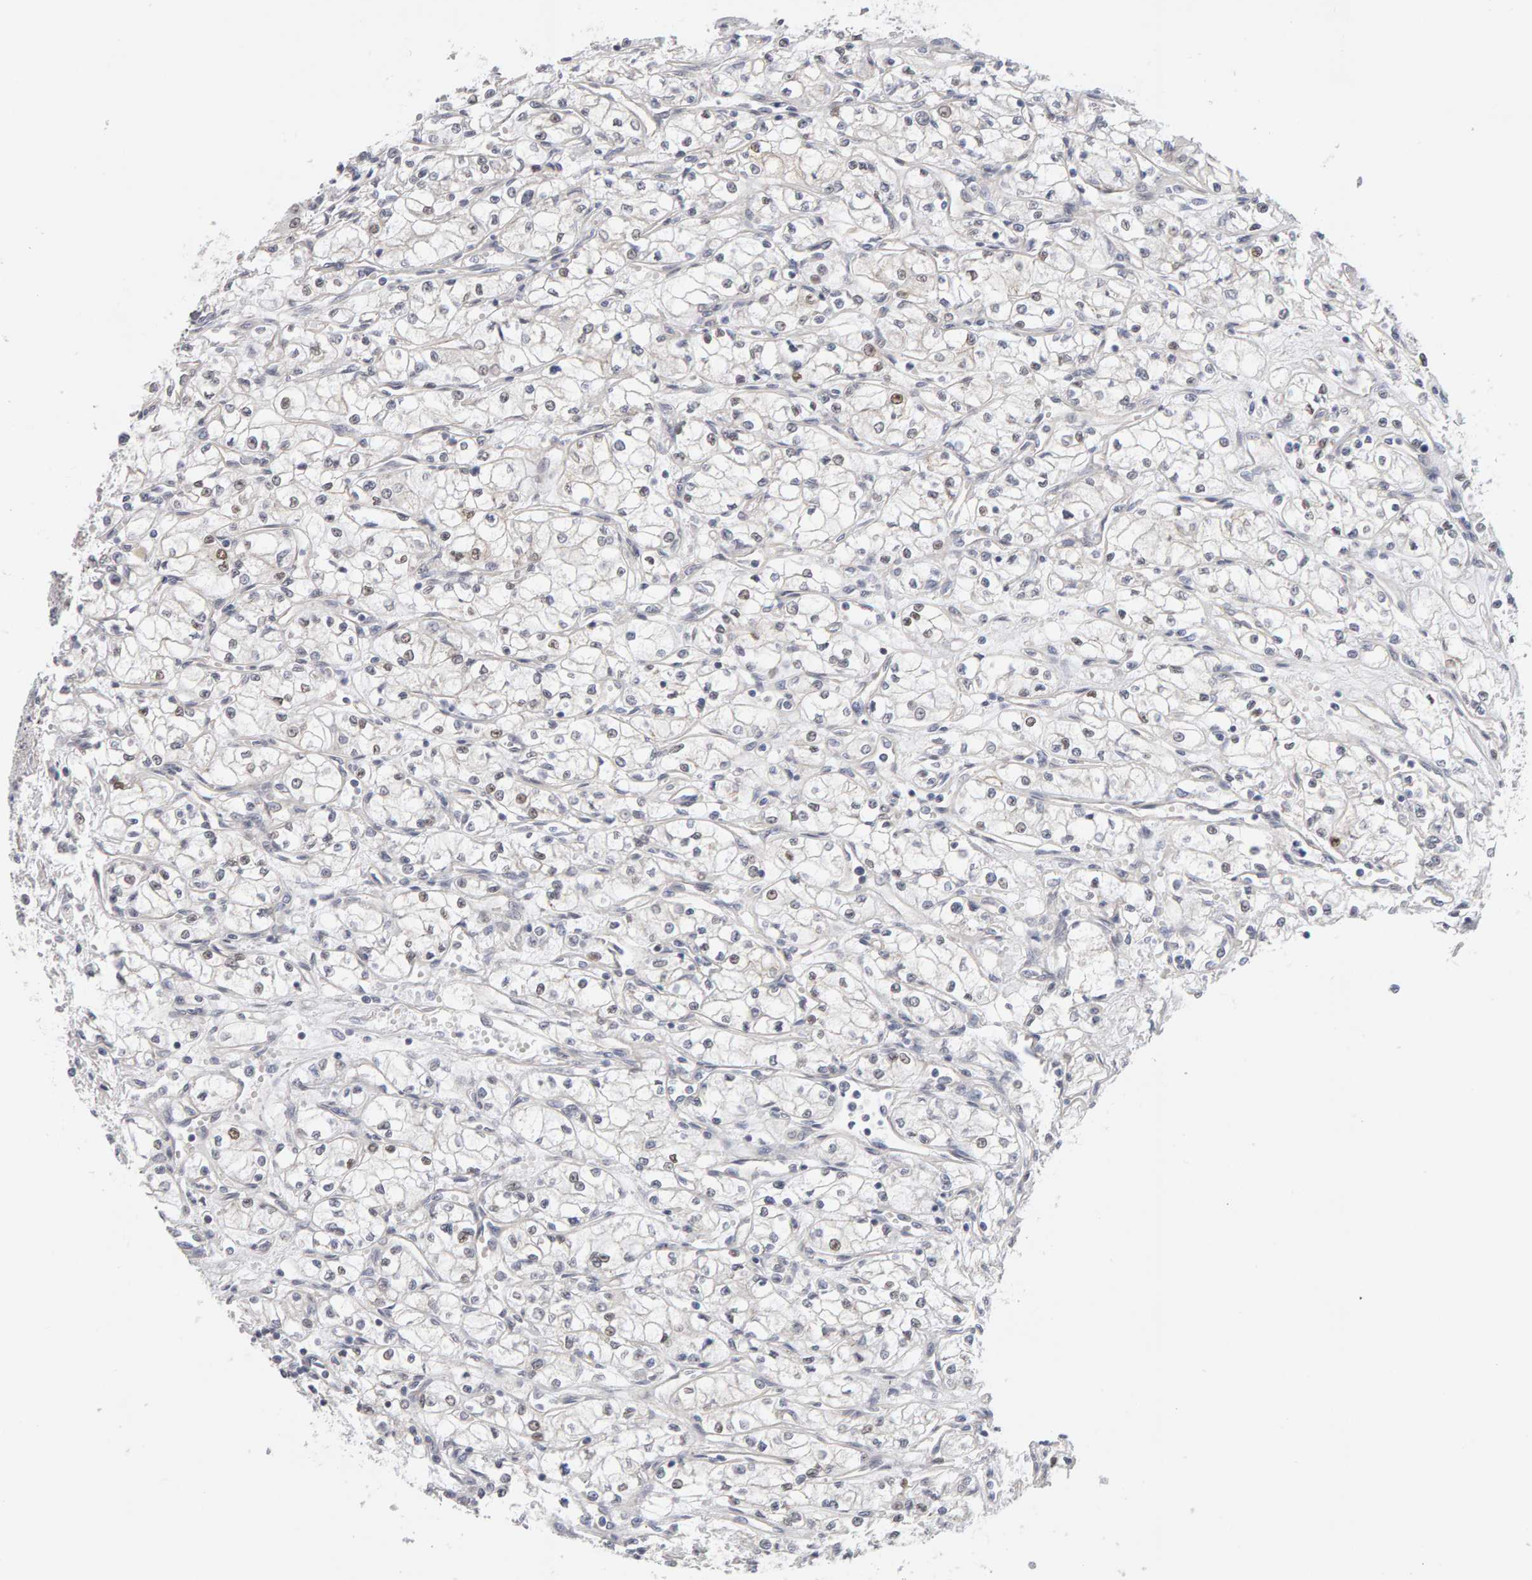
{"staining": {"intensity": "weak", "quantity": "25%-75%", "location": "nuclear"}, "tissue": "renal cancer", "cell_type": "Tumor cells", "image_type": "cancer", "snomed": [{"axis": "morphology", "description": "Normal tissue, NOS"}, {"axis": "morphology", "description": "Adenocarcinoma, NOS"}, {"axis": "topography", "description": "Kidney"}], "caption": "Approximately 25%-75% of tumor cells in renal adenocarcinoma display weak nuclear protein positivity as visualized by brown immunohistochemical staining.", "gene": "HNF4A", "patient": {"sex": "male", "age": 59}}